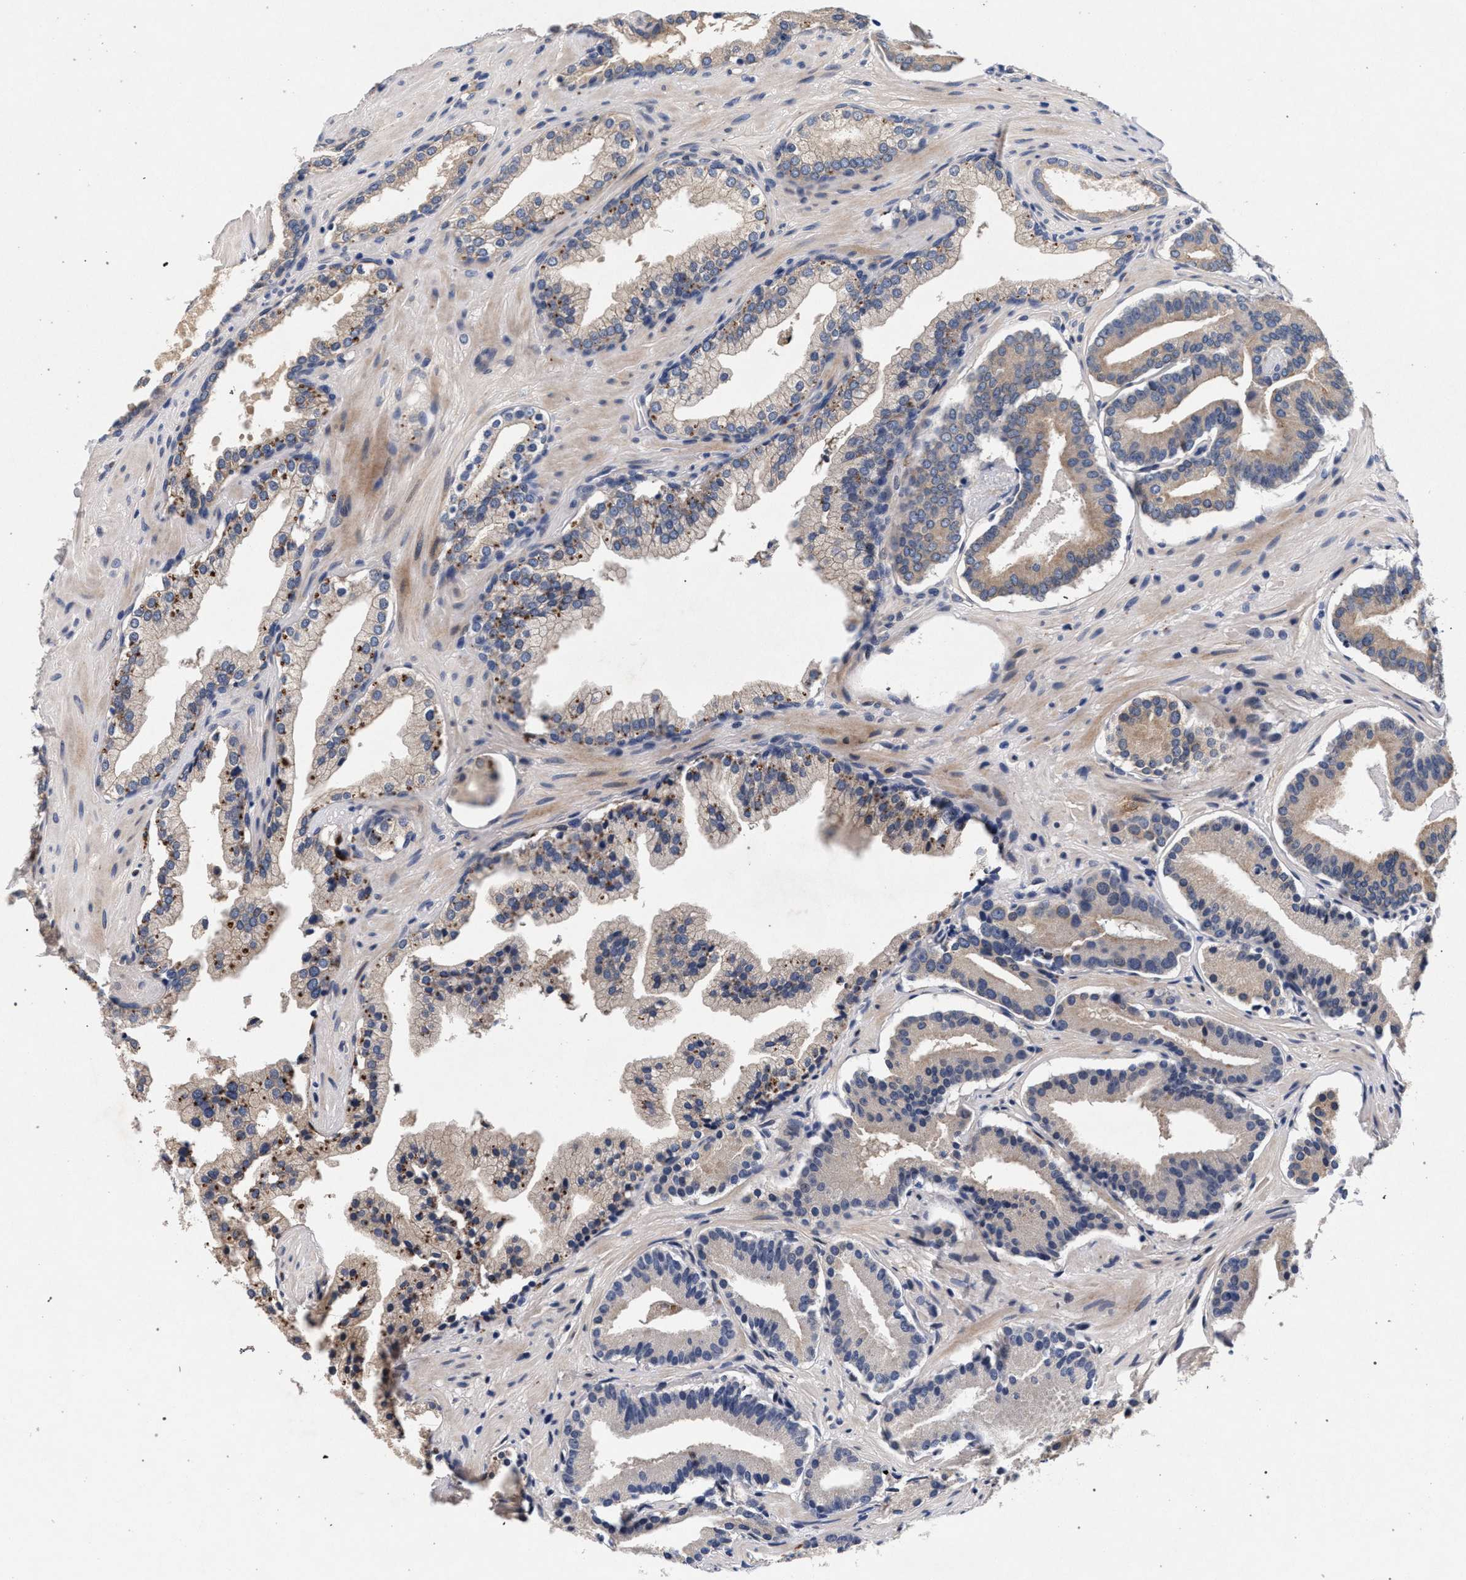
{"staining": {"intensity": "weak", "quantity": "<25%", "location": "cytoplasmic/membranous"}, "tissue": "prostate cancer", "cell_type": "Tumor cells", "image_type": "cancer", "snomed": [{"axis": "morphology", "description": "Adenocarcinoma, Low grade"}, {"axis": "topography", "description": "Prostate"}], "caption": "Immunohistochemical staining of human prostate cancer (adenocarcinoma (low-grade)) displays no significant staining in tumor cells. (Stains: DAB immunohistochemistry with hematoxylin counter stain, Microscopy: brightfield microscopy at high magnification).", "gene": "NEK7", "patient": {"sex": "male", "age": 51}}